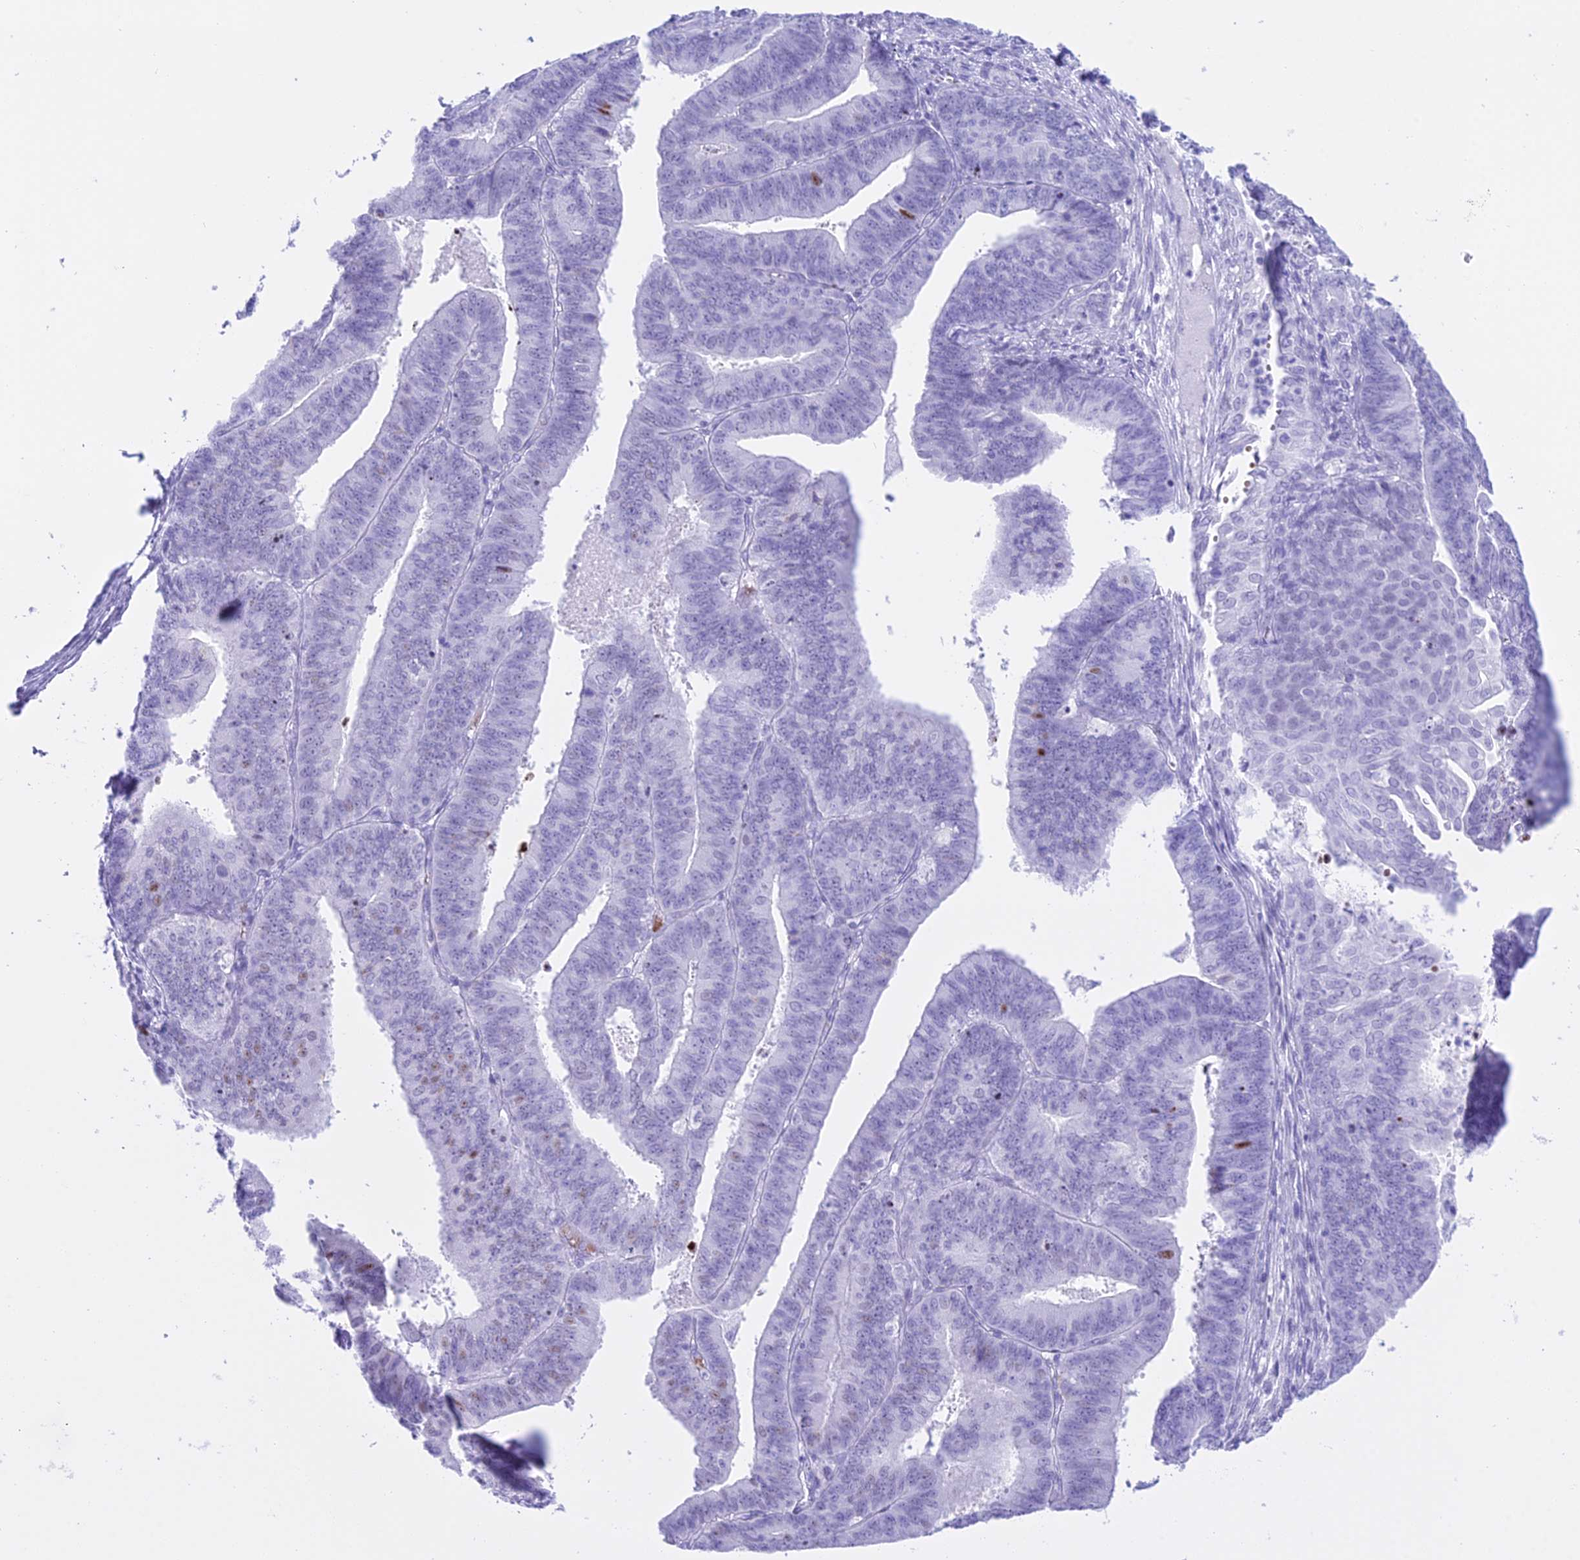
{"staining": {"intensity": "weak", "quantity": "<25%", "location": "nuclear"}, "tissue": "endometrial cancer", "cell_type": "Tumor cells", "image_type": "cancer", "snomed": [{"axis": "morphology", "description": "Adenocarcinoma, NOS"}, {"axis": "topography", "description": "Endometrium"}], "caption": "Human endometrial cancer (adenocarcinoma) stained for a protein using IHC displays no expression in tumor cells.", "gene": "RNPS1", "patient": {"sex": "female", "age": 73}}